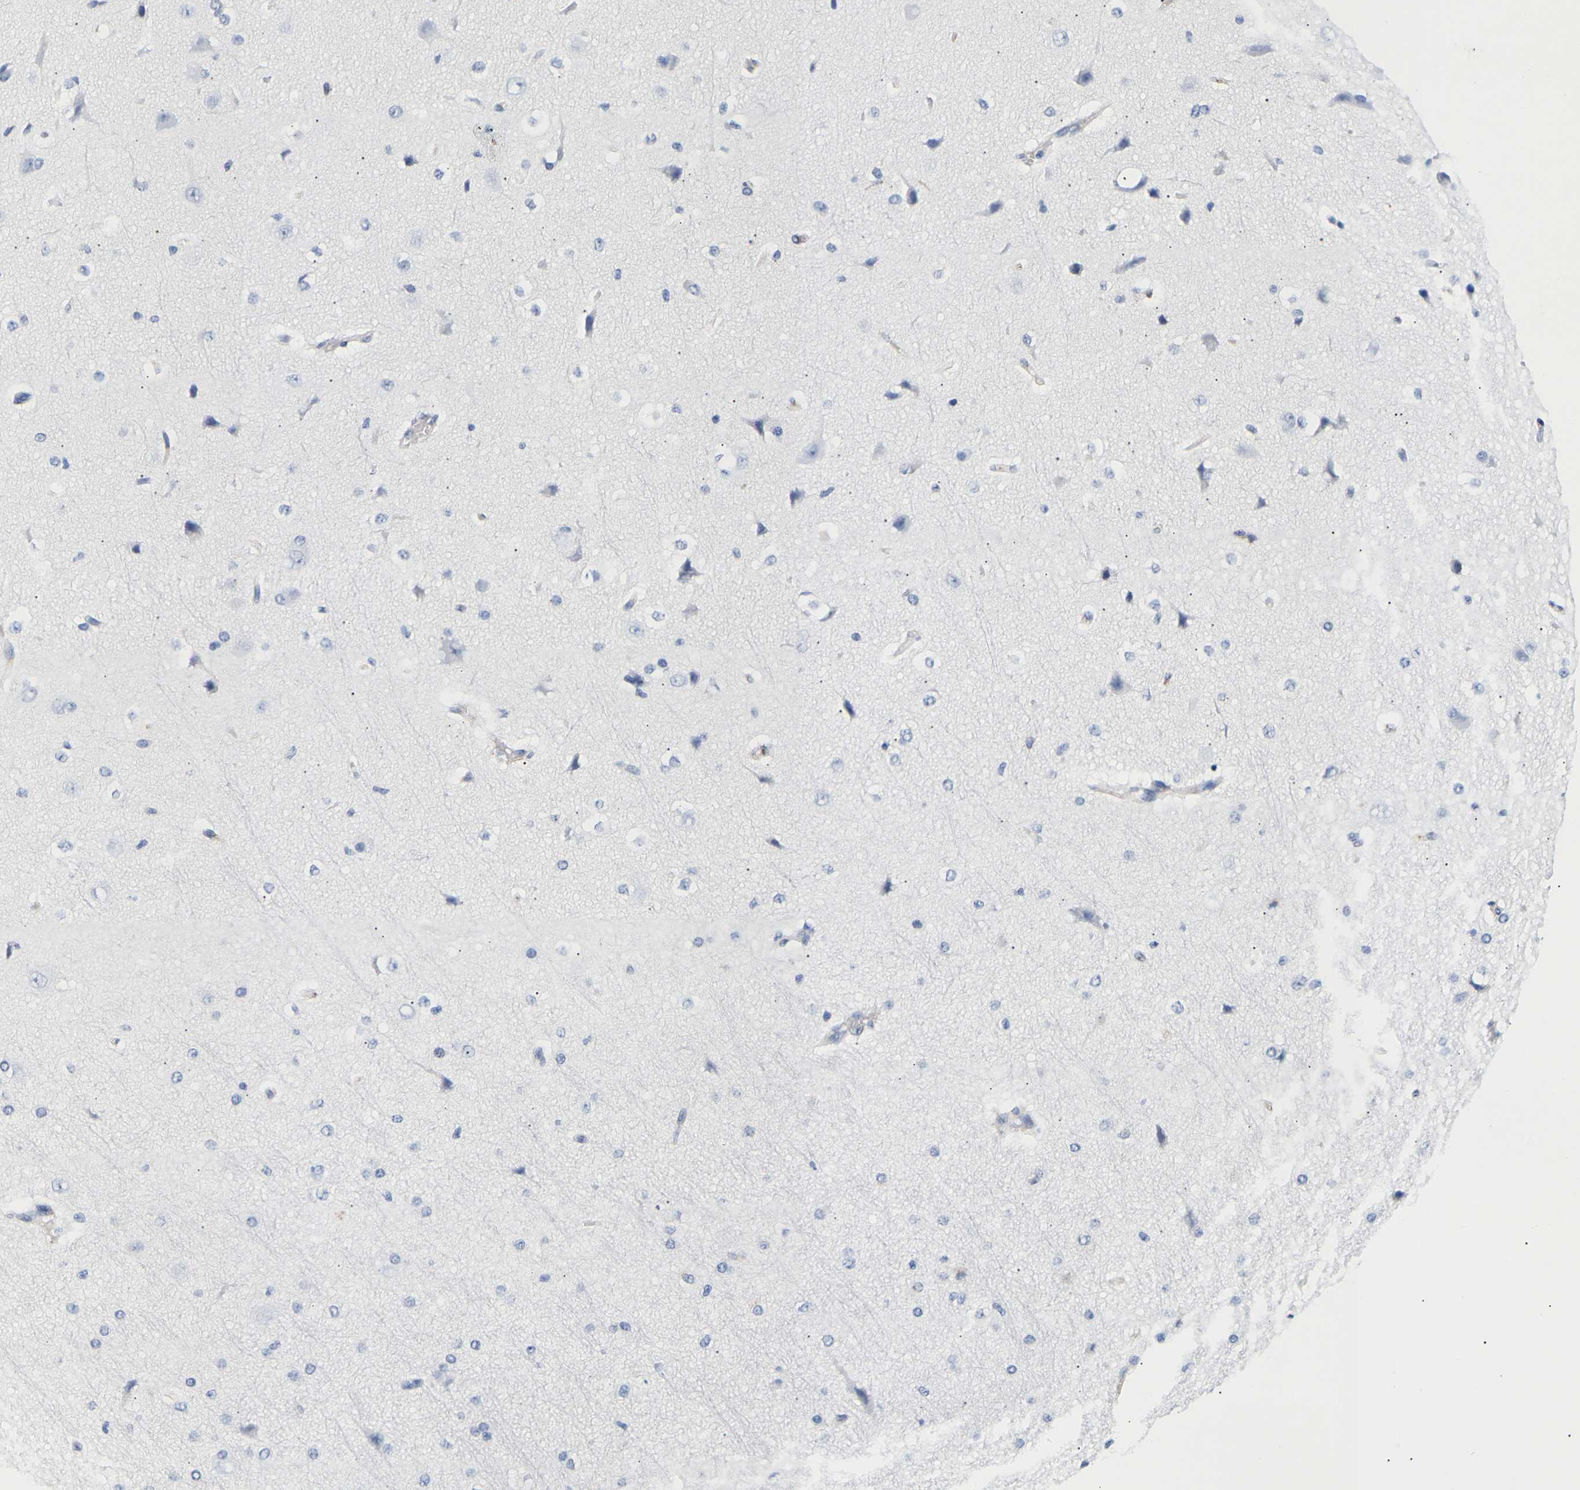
{"staining": {"intensity": "negative", "quantity": "none", "location": "none"}, "tissue": "cerebral cortex", "cell_type": "Endothelial cells", "image_type": "normal", "snomed": [{"axis": "morphology", "description": "Normal tissue, NOS"}, {"axis": "morphology", "description": "Developmental malformation"}, {"axis": "topography", "description": "Cerebral cortex"}], "caption": "The photomicrograph reveals no significant expression in endothelial cells of cerebral cortex. The staining was performed using DAB to visualize the protein expression in brown, while the nuclei were stained in blue with hematoxylin (Magnification: 20x).", "gene": "IGFBP7", "patient": {"sex": "female", "age": 30}}